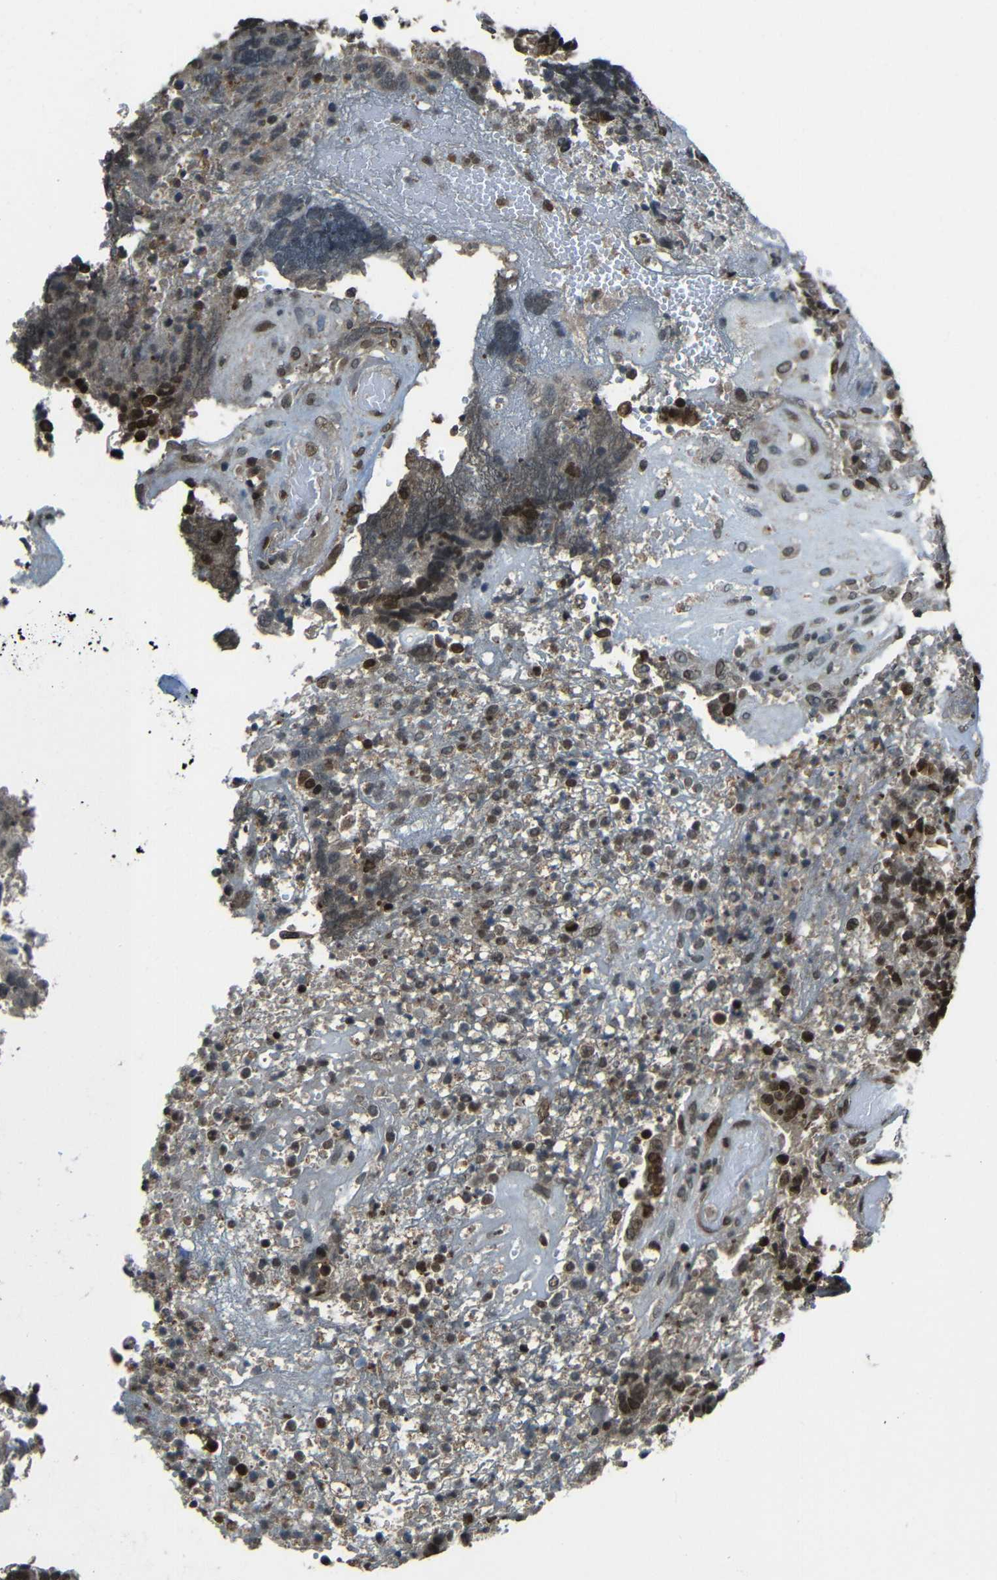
{"staining": {"intensity": "moderate", "quantity": ">75%", "location": "nuclear"}, "tissue": "colorectal cancer", "cell_type": "Tumor cells", "image_type": "cancer", "snomed": [{"axis": "morphology", "description": "Adenocarcinoma, NOS"}, {"axis": "topography", "description": "Rectum"}], "caption": "Approximately >75% of tumor cells in adenocarcinoma (colorectal) reveal moderate nuclear protein staining as visualized by brown immunohistochemical staining.", "gene": "PSIP1", "patient": {"sex": "male", "age": 72}}